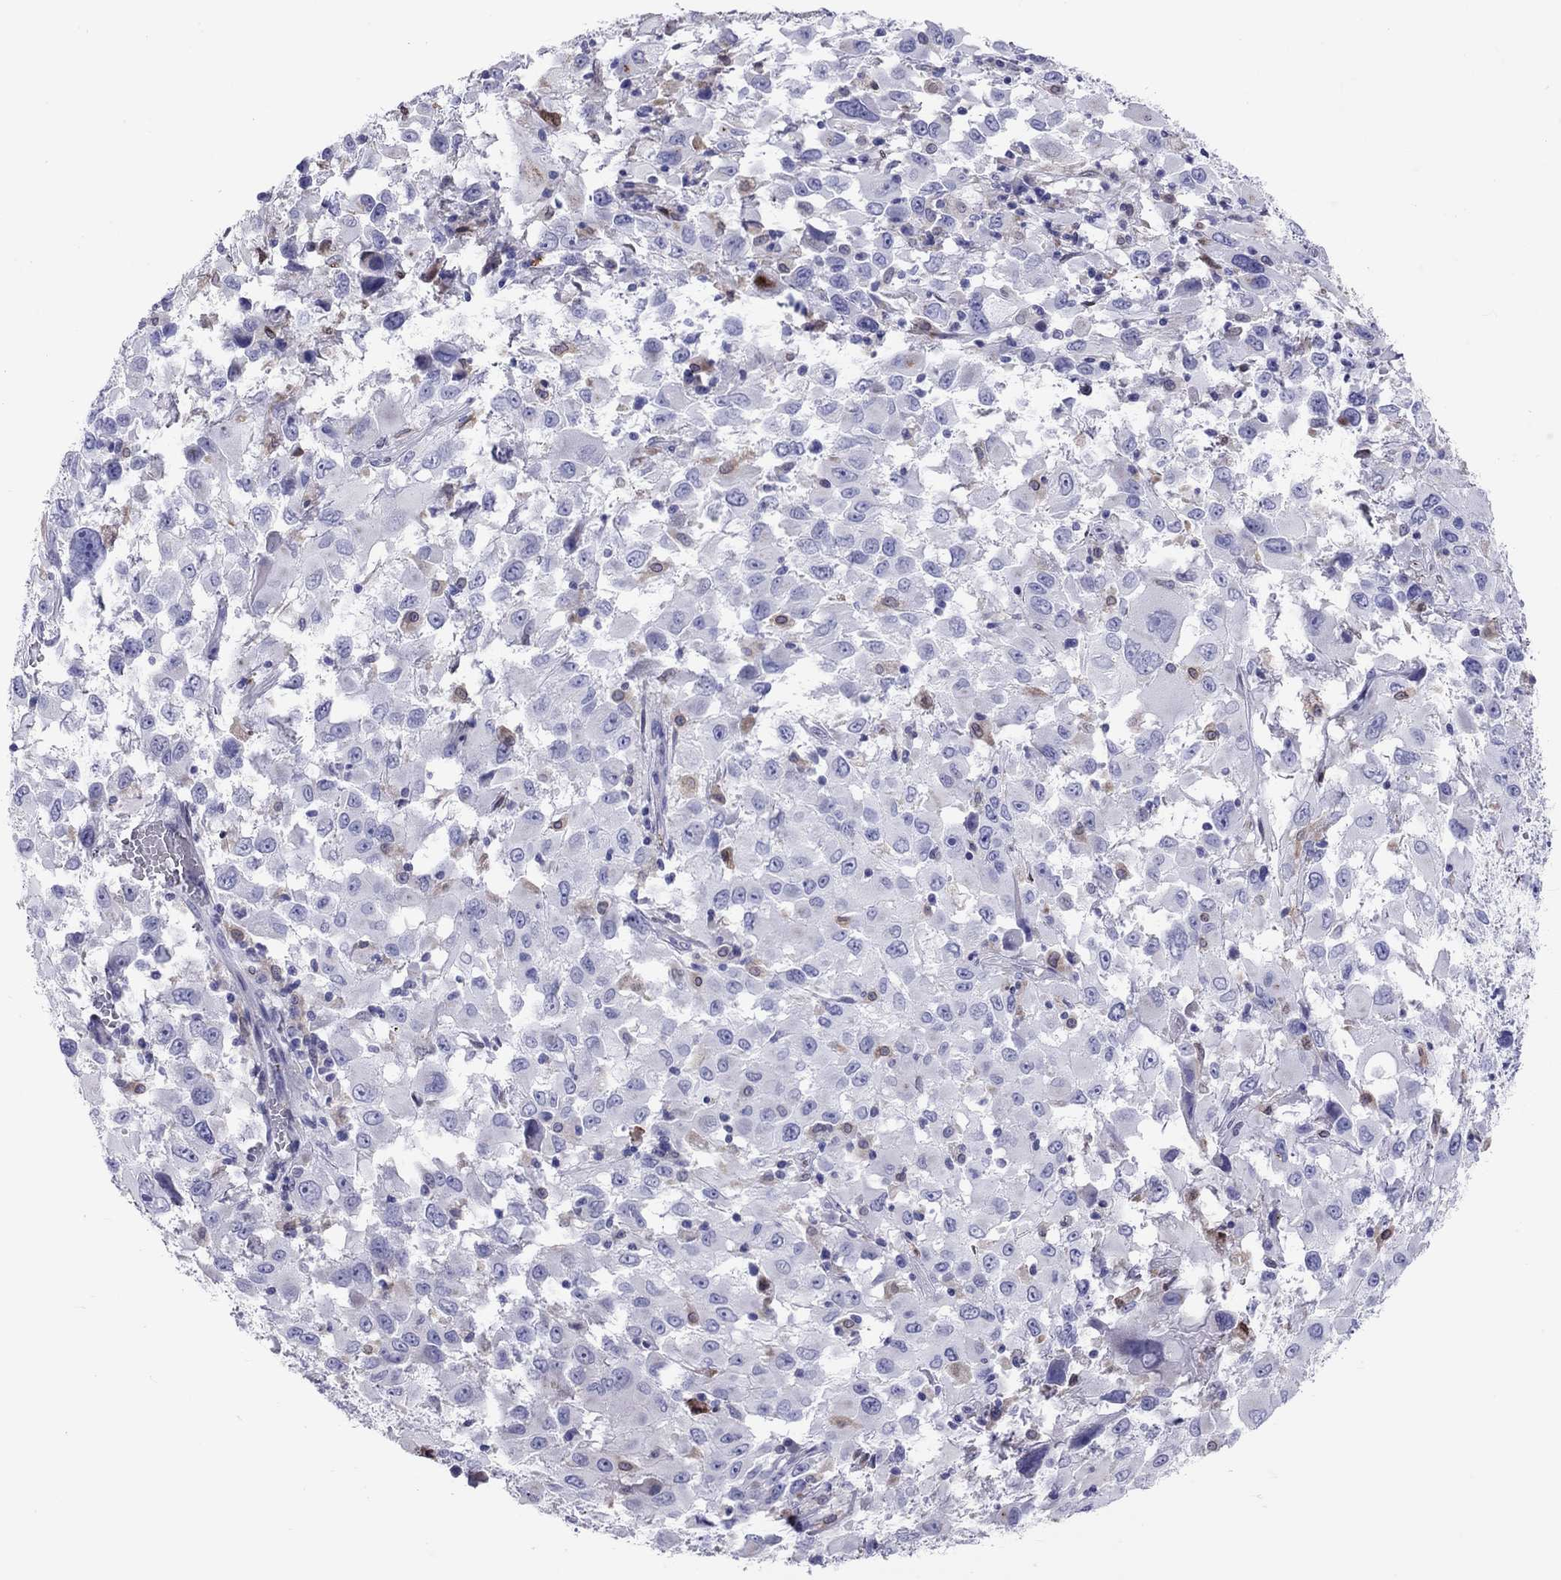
{"staining": {"intensity": "negative", "quantity": "none", "location": "none"}, "tissue": "melanoma", "cell_type": "Tumor cells", "image_type": "cancer", "snomed": [{"axis": "morphology", "description": "Malignant melanoma, Metastatic site"}, {"axis": "topography", "description": "Soft tissue"}], "caption": "DAB immunohistochemical staining of human melanoma demonstrates no significant positivity in tumor cells.", "gene": "ADORA2A", "patient": {"sex": "male", "age": 50}}